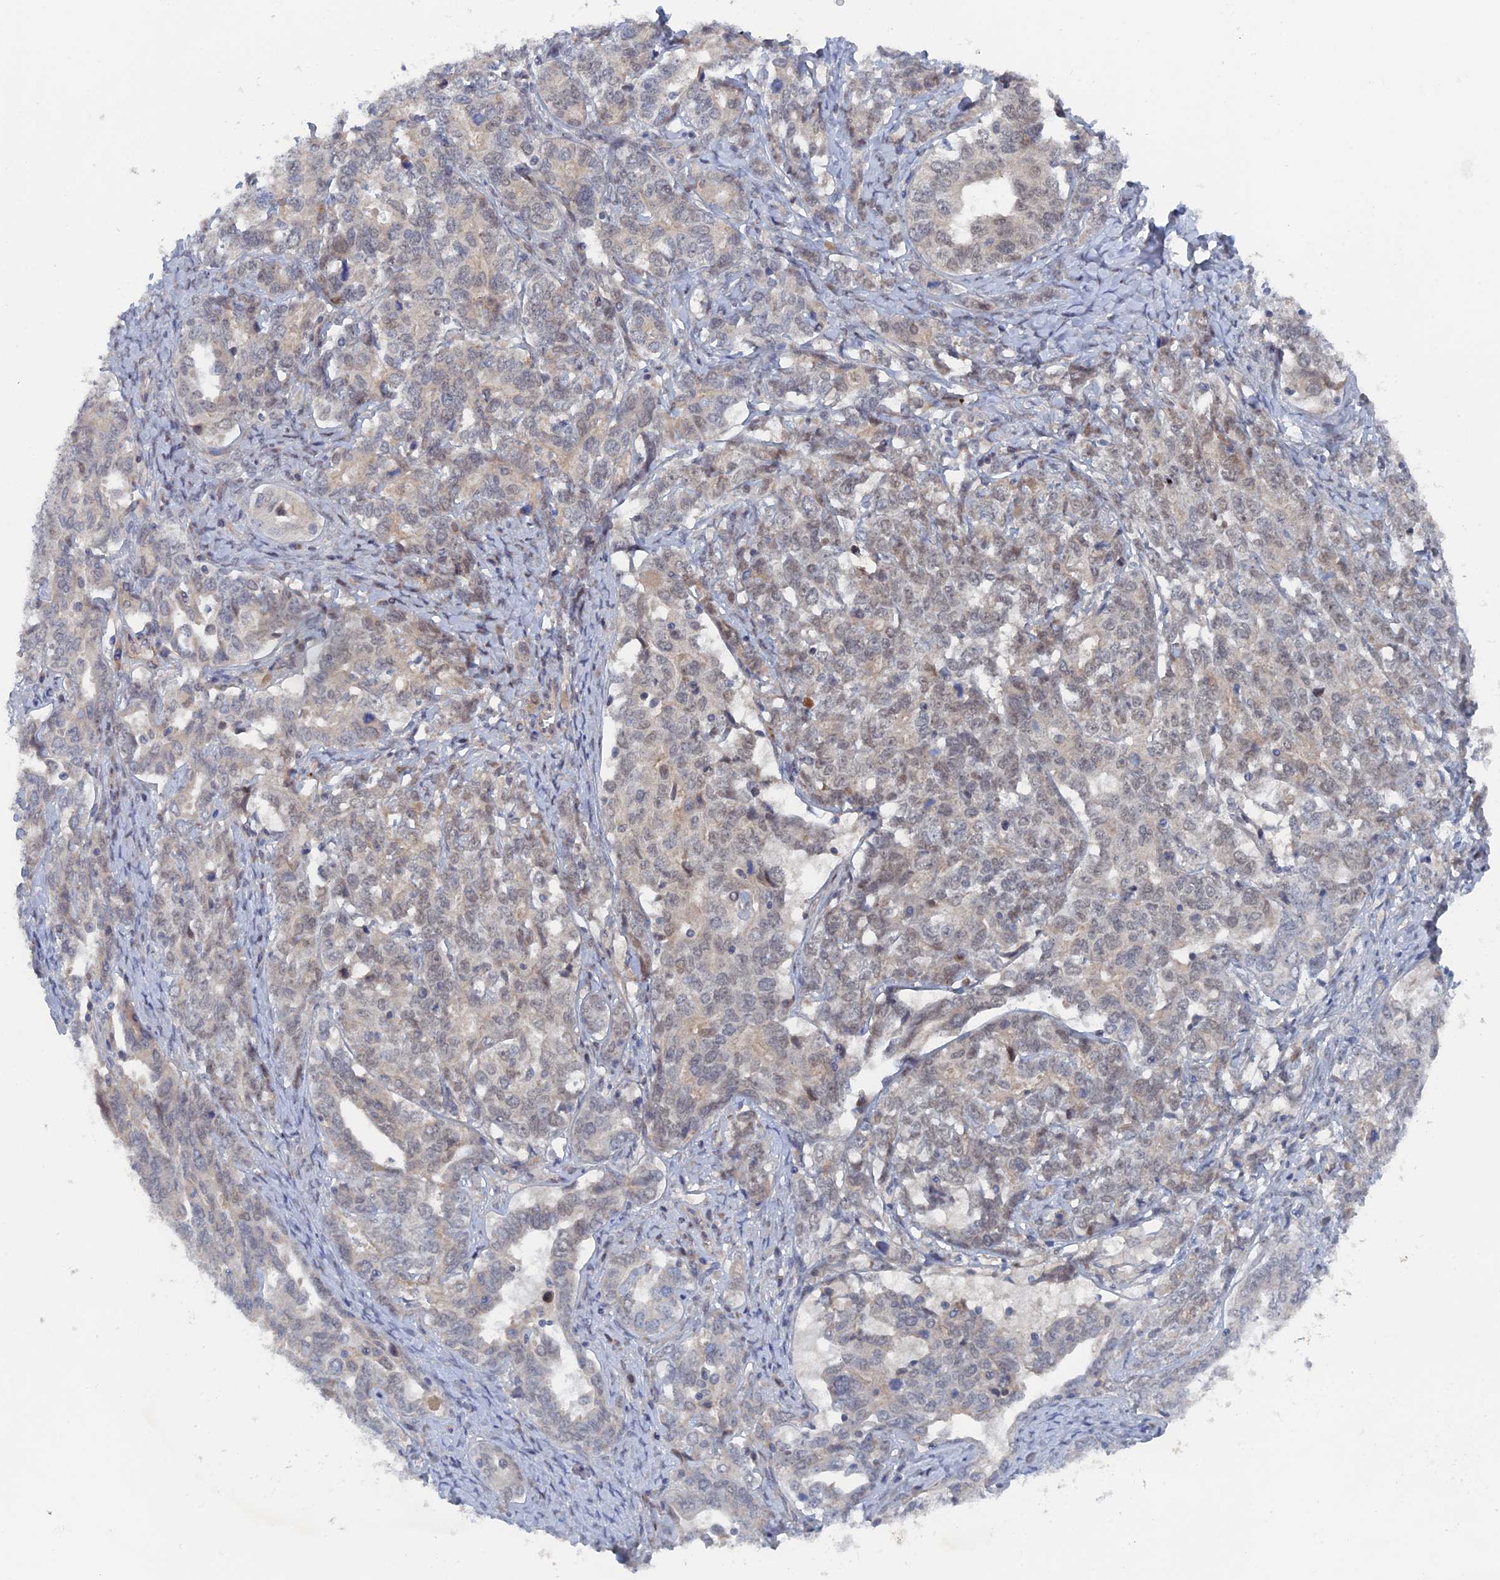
{"staining": {"intensity": "weak", "quantity": "<25%", "location": "cytoplasmic/membranous"}, "tissue": "ovarian cancer", "cell_type": "Tumor cells", "image_type": "cancer", "snomed": [{"axis": "morphology", "description": "Carcinoma, endometroid"}, {"axis": "topography", "description": "Ovary"}], "caption": "Immunohistochemical staining of ovarian endometroid carcinoma reveals no significant positivity in tumor cells. (DAB (3,3'-diaminobenzidine) immunohistochemistry (IHC), high magnification).", "gene": "ELOVL6", "patient": {"sex": "female", "age": 62}}